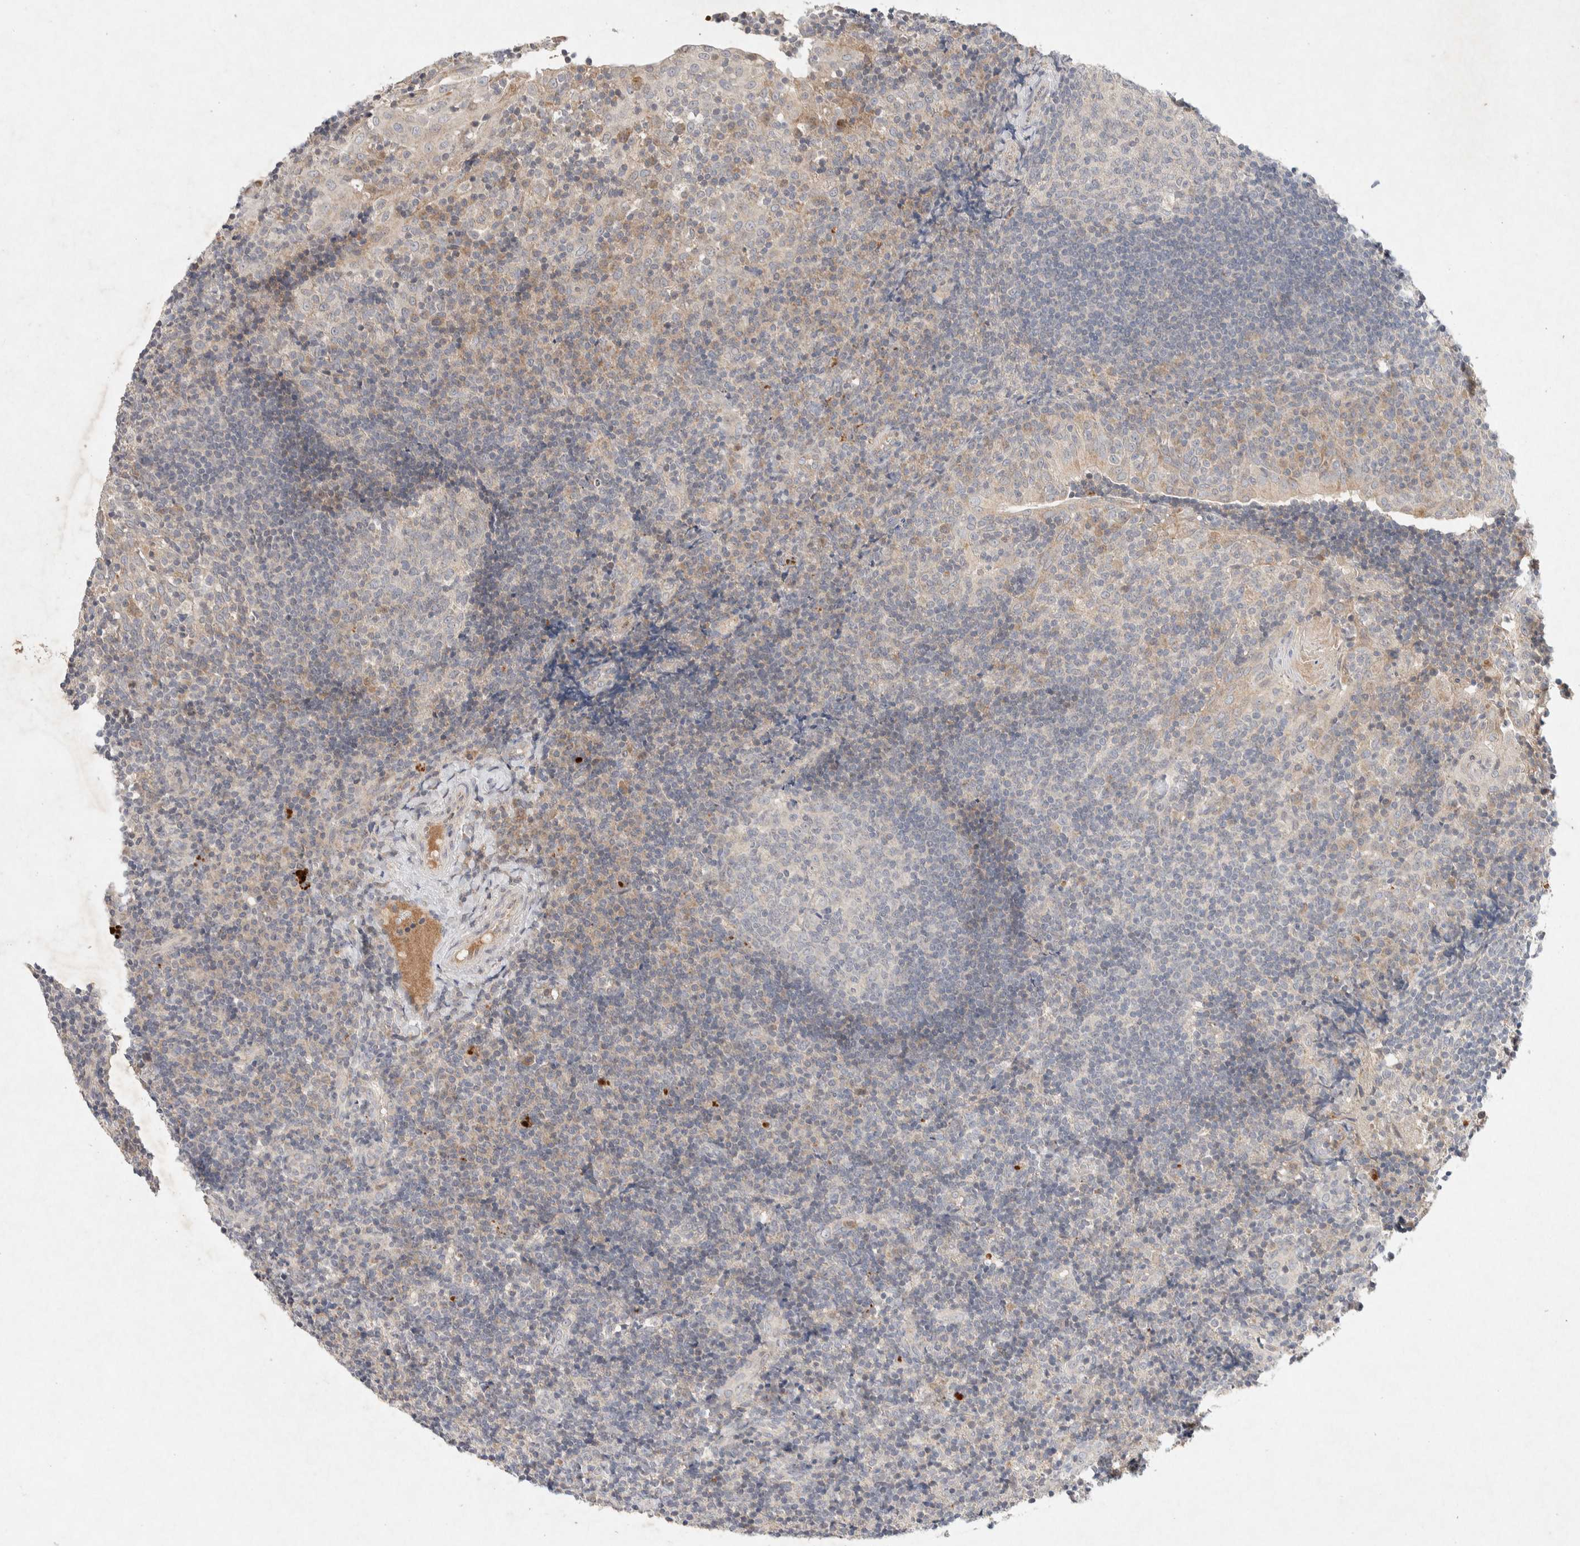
{"staining": {"intensity": "negative", "quantity": "none", "location": "none"}, "tissue": "tonsil", "cell_type": "Germinal center cells", "image_type": "normal", "snomed": [{"axis": "morphology", "description": "Normal tissue, NOS"}, {"axis": "topography", "description": "Tonsil"}], "caption": "This histopathology image is of benign tonsil stained with immunohistochemistry to label a protein in brown with the nuclei are counter-stained blue. There is no staining in germinal center cells.", "gene": "GNAI1", "patient": {"sex": "female", "age": 40}}